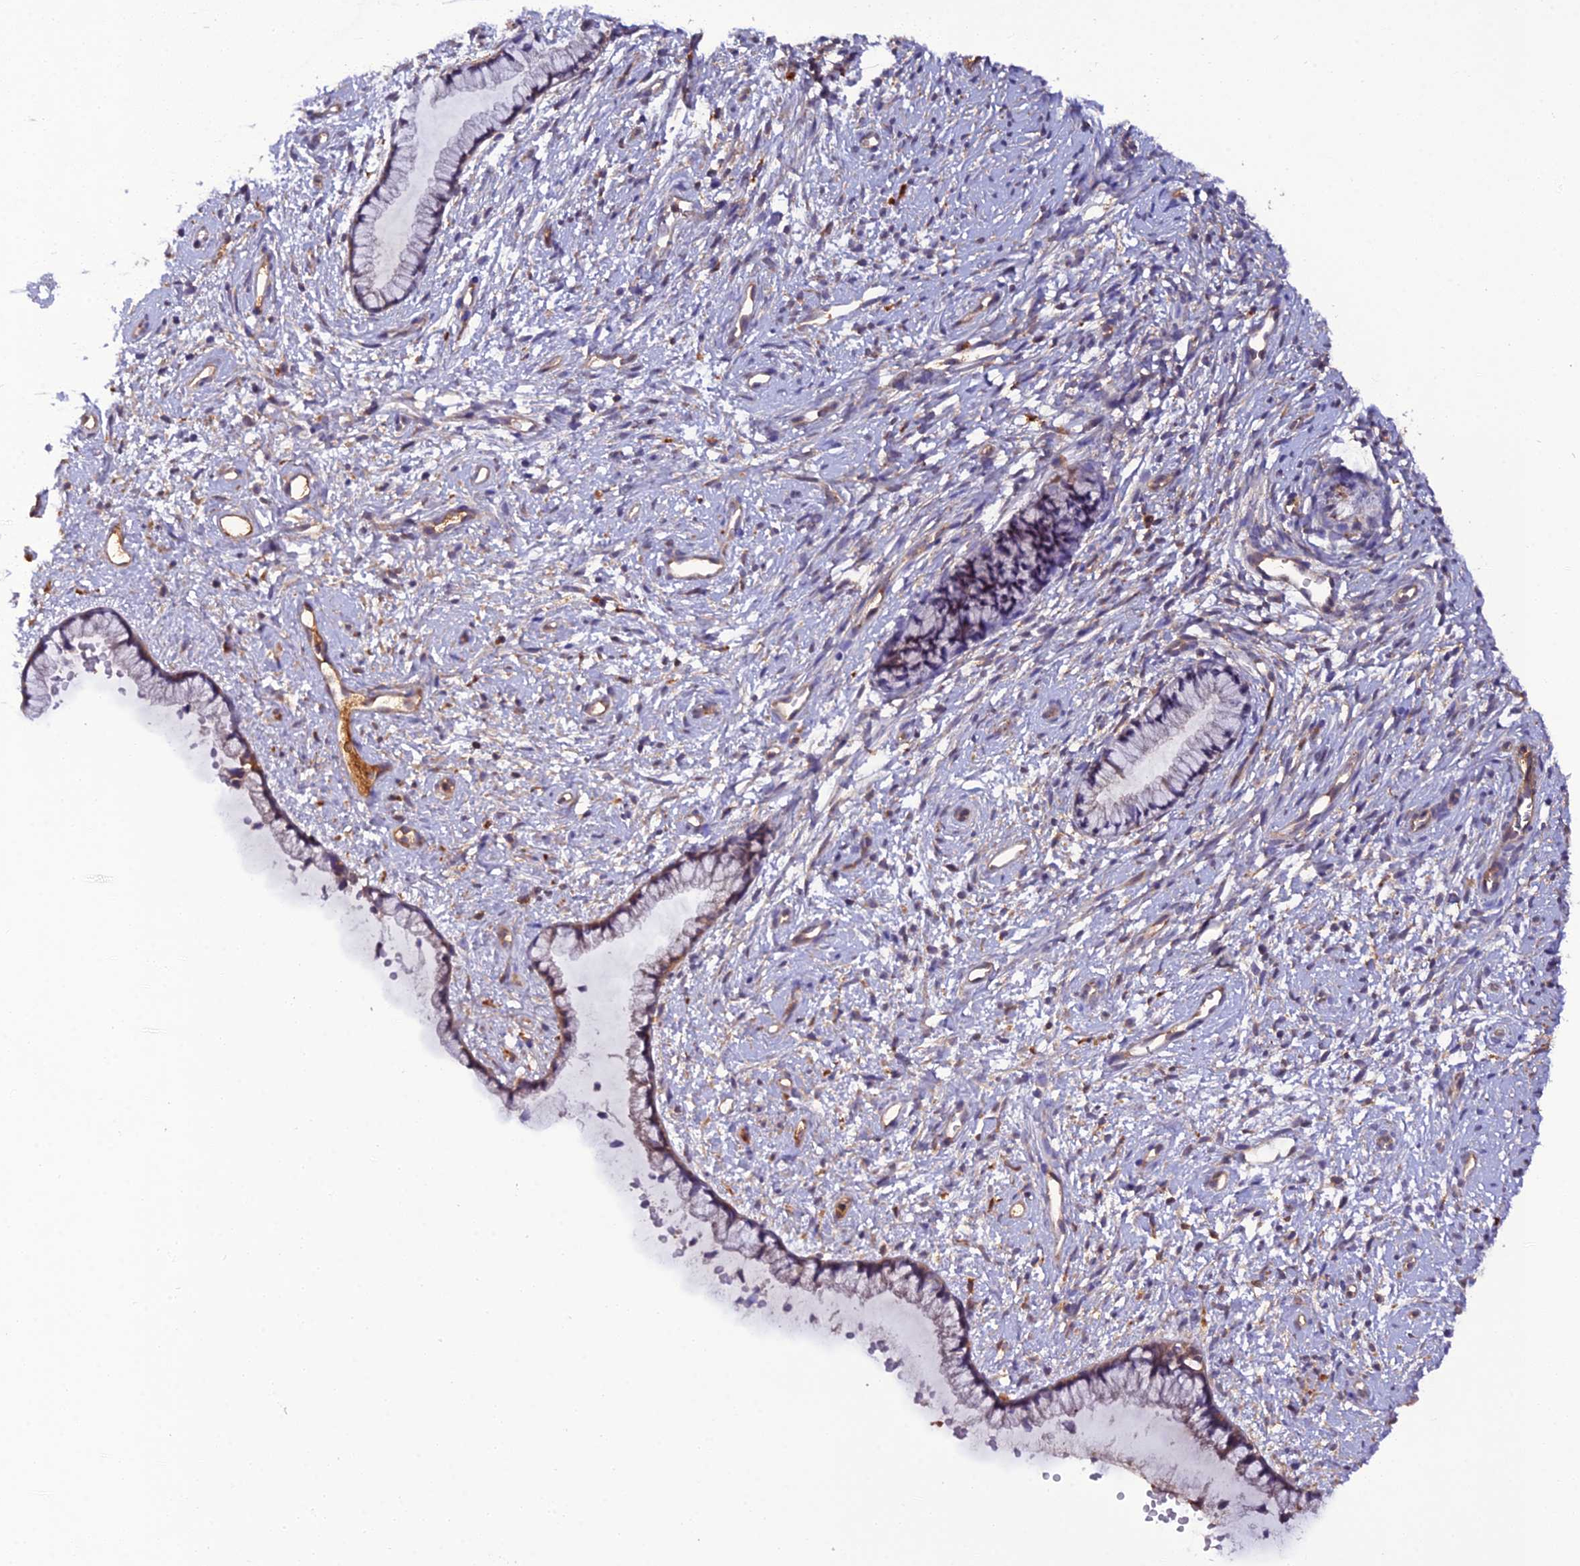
{"staining": {"intensity": "moderate", "quantity": "25%-75%", "location": "cytoplasmic/membranous"}, "tissue": "cervix", "cell_type": "Glandular cells", "image_type": "normal", "snomed": [{"axis": "morphology", "description": "Normal tissue, NOS"}, {"axis": "topography", "description": "Cervix"}], "caption": "Glandular cells exhibit medium levels of moderate cytoplasmic/membranous positivity in approximately 25%-75% of cells in unremarkable human cervix. Ihc stains the protein of interest in brown and the nuclei are stained blue.", "gene": "TMEM258", "patient": {"sex": "female", "age": 57}}